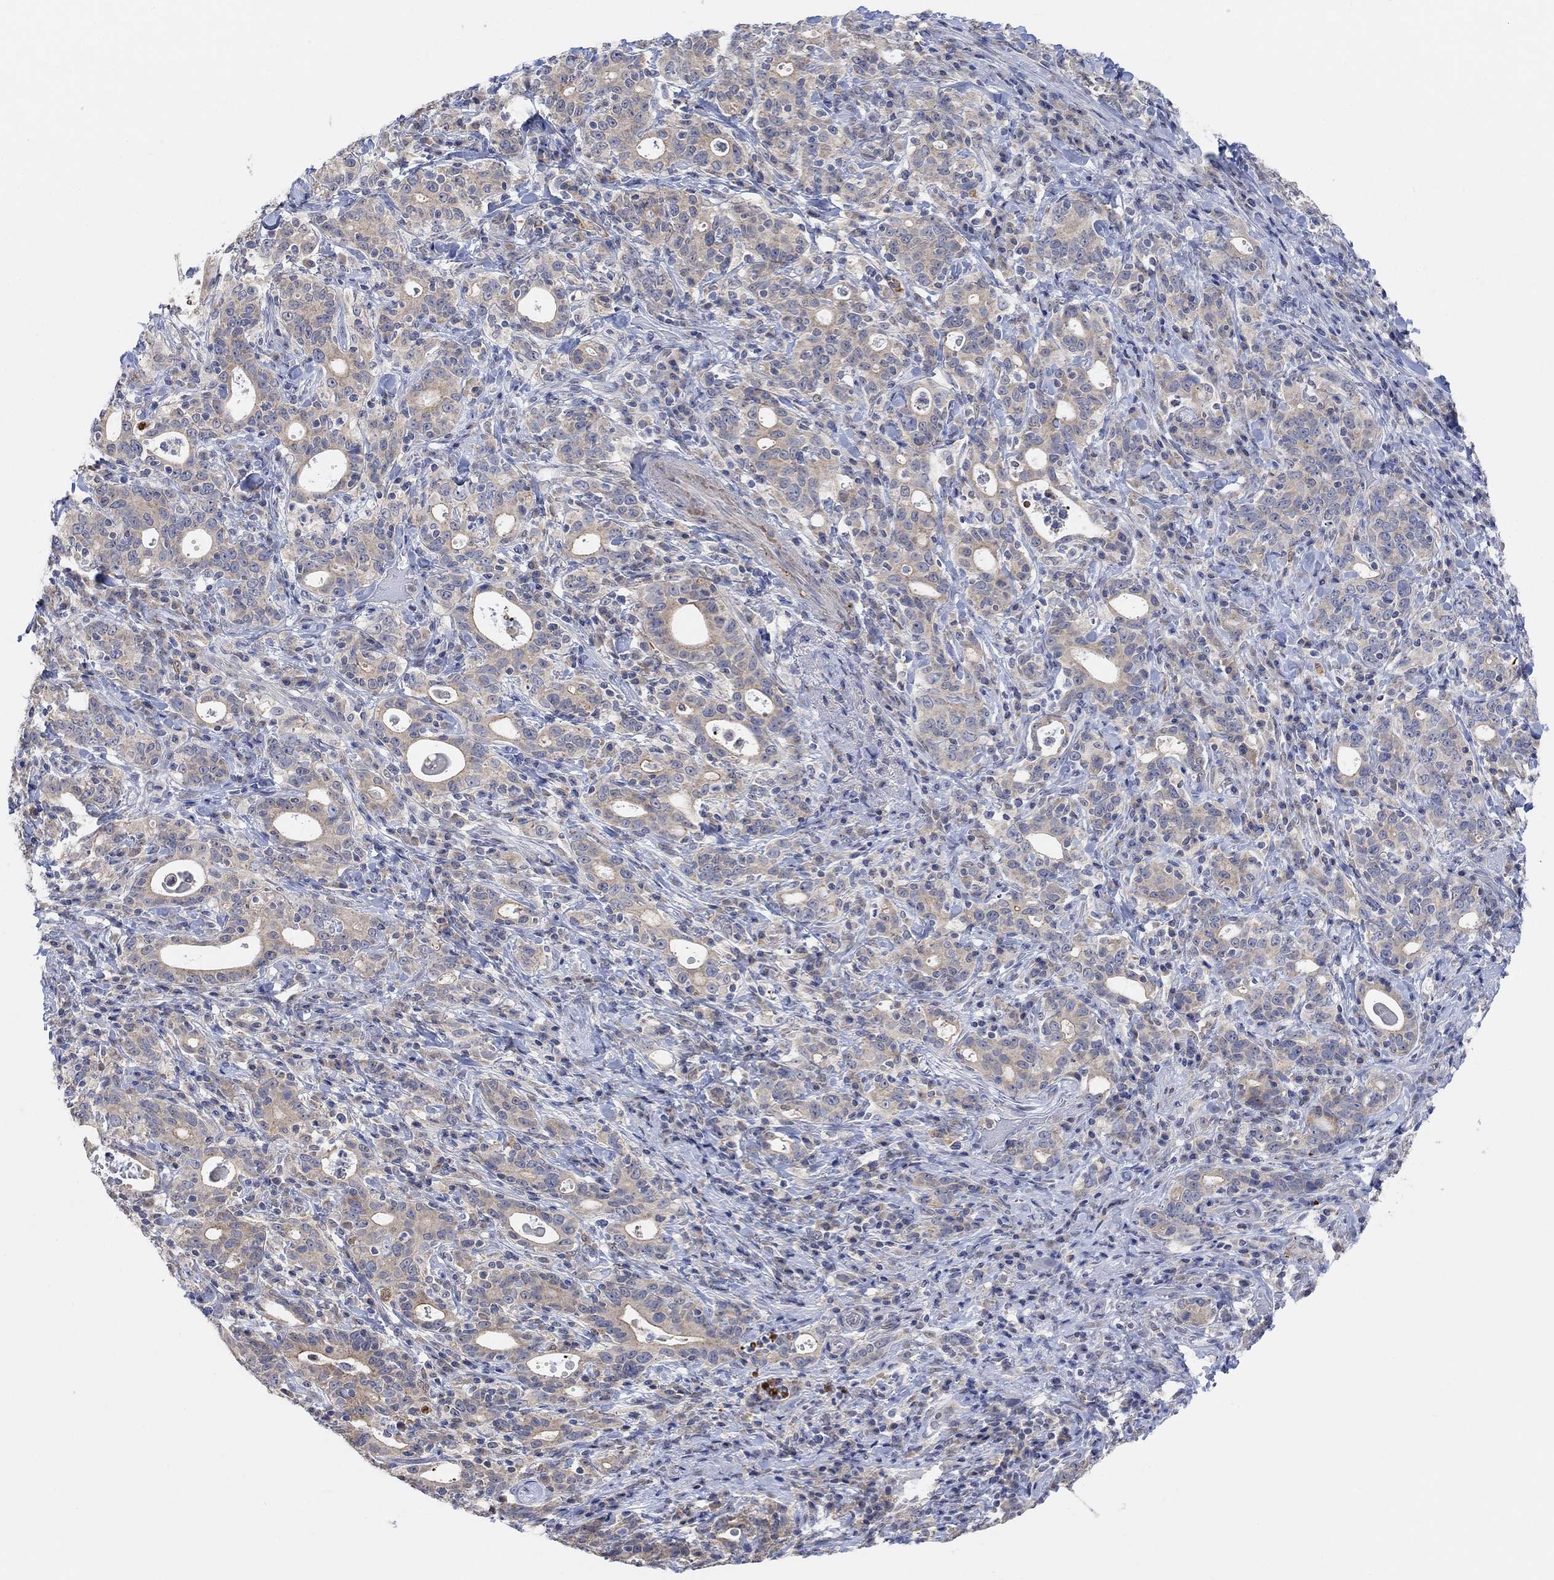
{"staining": {"intensity": "weak", "quantity": "25%-75%", "location": "cytoplasmic/membranous"}, "tissue": "stomach cancer", "cell_type": "Tumor cells", "image_type": "cancer", "snomed": [{"axis": "morphology", "description": "Adenocarcinoma, NOS"}, {"axis": "topography", "description": "Stomach"}], "caption": "Immunohistochemistry (IHC) histopathology image of stomach cancer (adenocarcinoma) stained for a protein (brown), which displays low levels of weak cytoplasmic/membranous expression in about 25%-75% of tumor cells.", "gene": "RIMS1", "patient": {"sex": "male", "age": 79}}